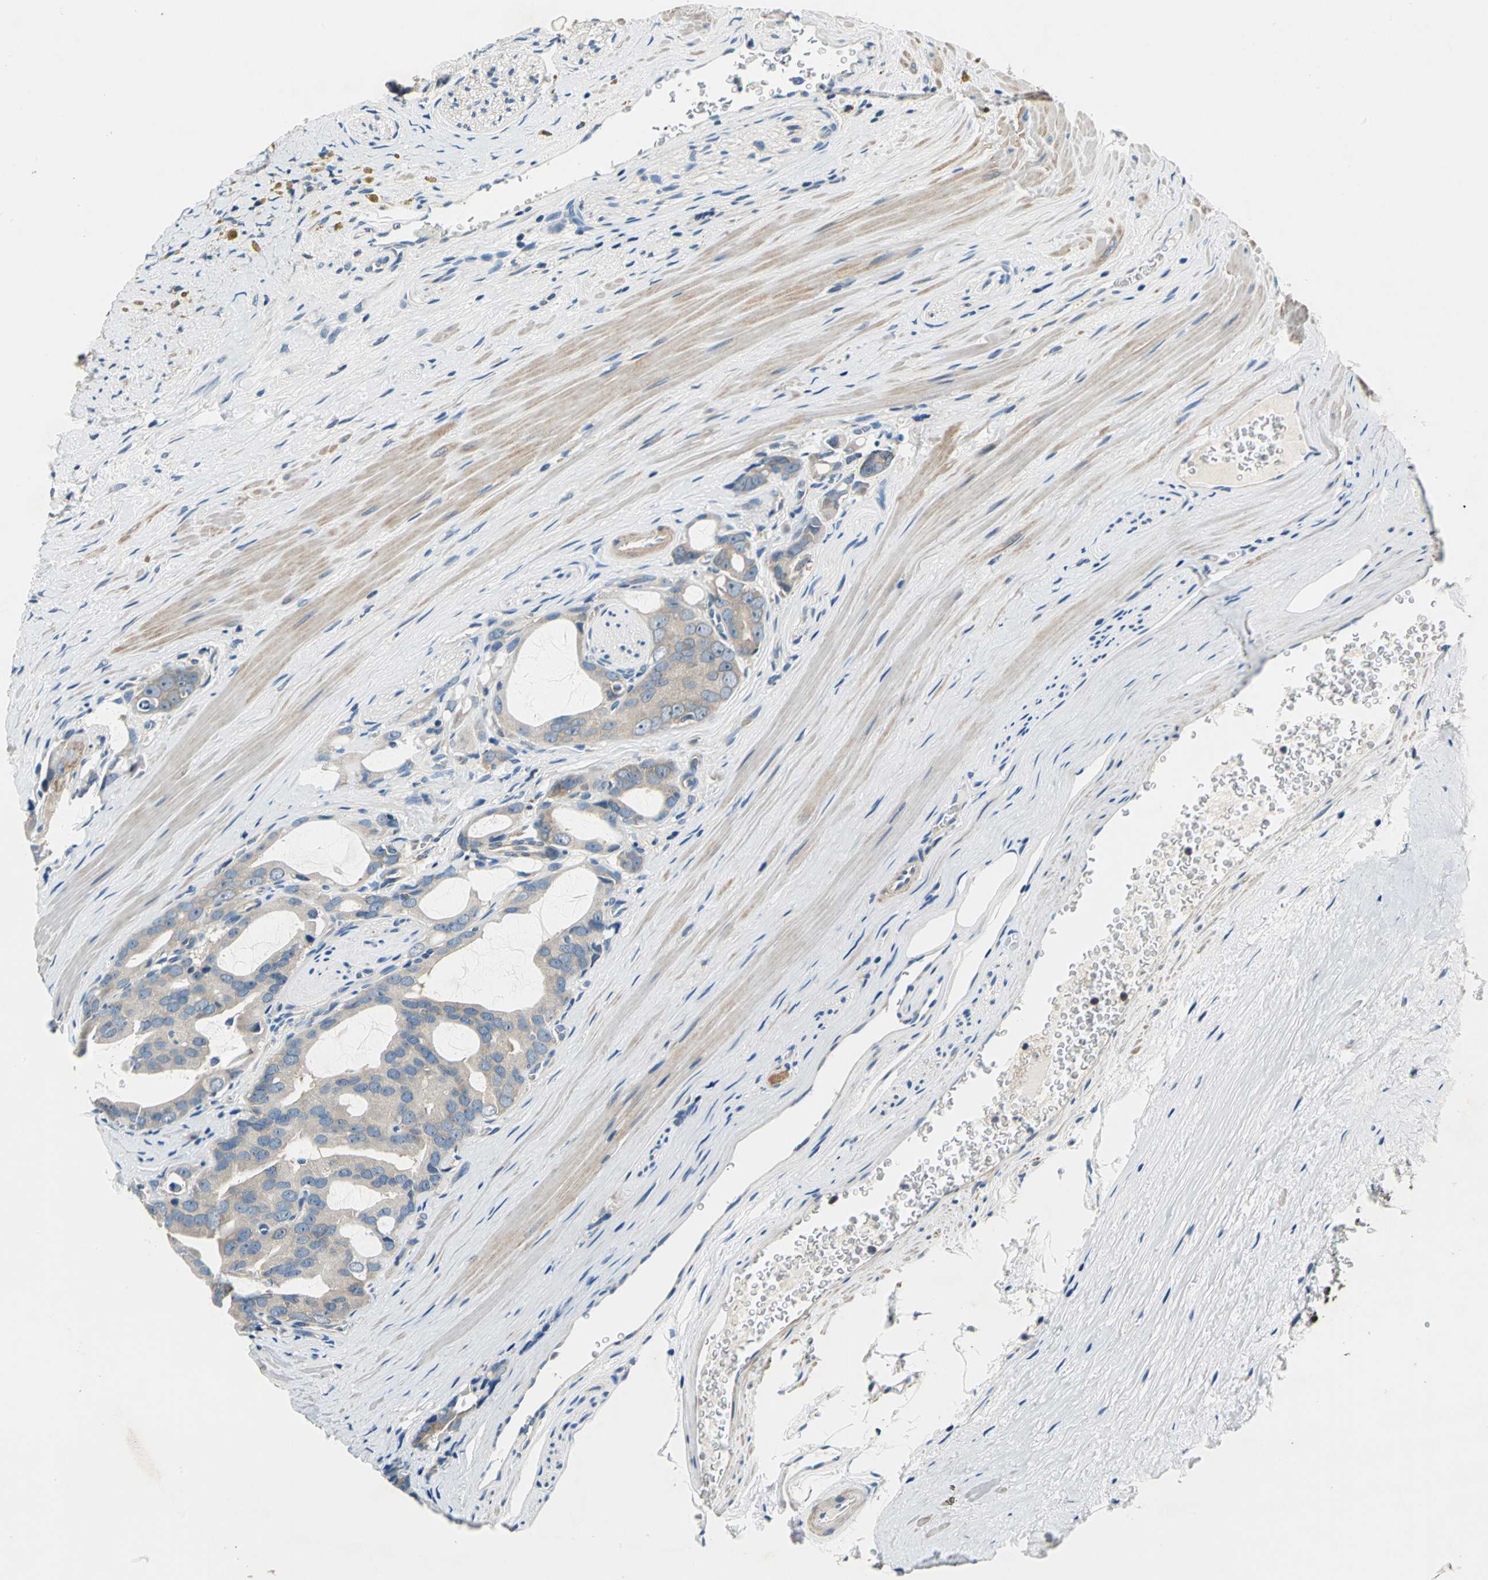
{"staining": {"intensity": "weak", "quantity": ">75%", "location": "cytoplasmic/membranous"}, "tissue": "prostate cancer", "cell_type": "Tumor cells", "image_type": "cancer", "snomed": [{"axis": "morphology", "description": "Adenocarcinoma, Medium grade"}, {"axis": "topography", "description": "Prostate"}], "caption": "Prostate cancer (medium-grade adenocarcinoma) was stained to show a protein in brown. There is low levels of weak cytoplasmic/membranous expression in approximately >75% of tumor cells.", "gene": "DDX3Y", "patient": {"sex": "male", "age": 53}}